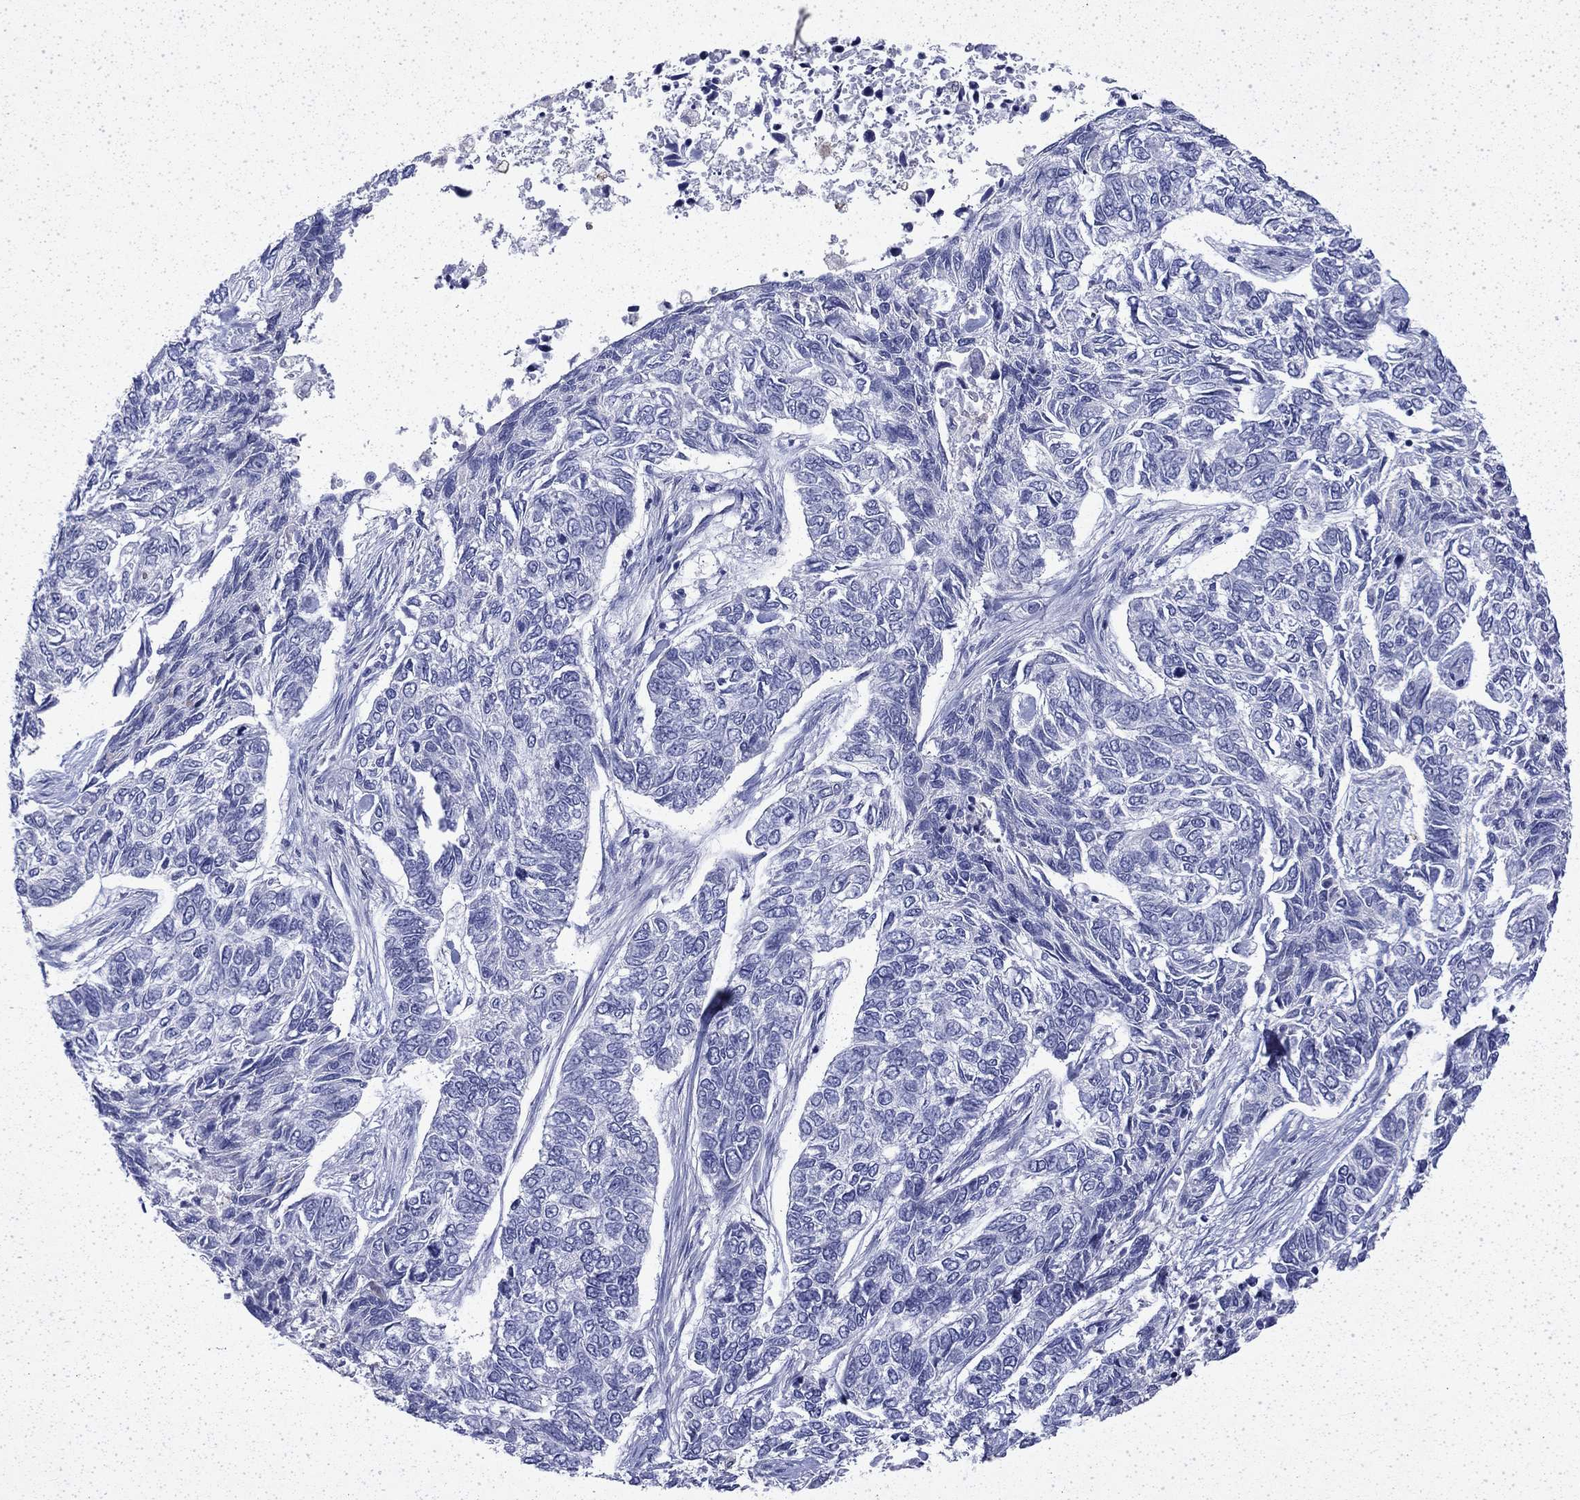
{"staining": {"intensity": "negative", "quantity": "none", "location": "none"}, "tissue": "skin cancer", "cell_type": "Tumor cells", "image_type": "cancer", "snomed": [{"axis": "morphology", "description": "Basal cell carcinoma"}, {"axis": "topography", "description": "Skin"}], "caption": "Immunohistochemistry (IHC) of skin cancer exhibits no expression in tumor cells.", "gene": "ENPP6", "patient": {"sex": "female", "age": 65}}